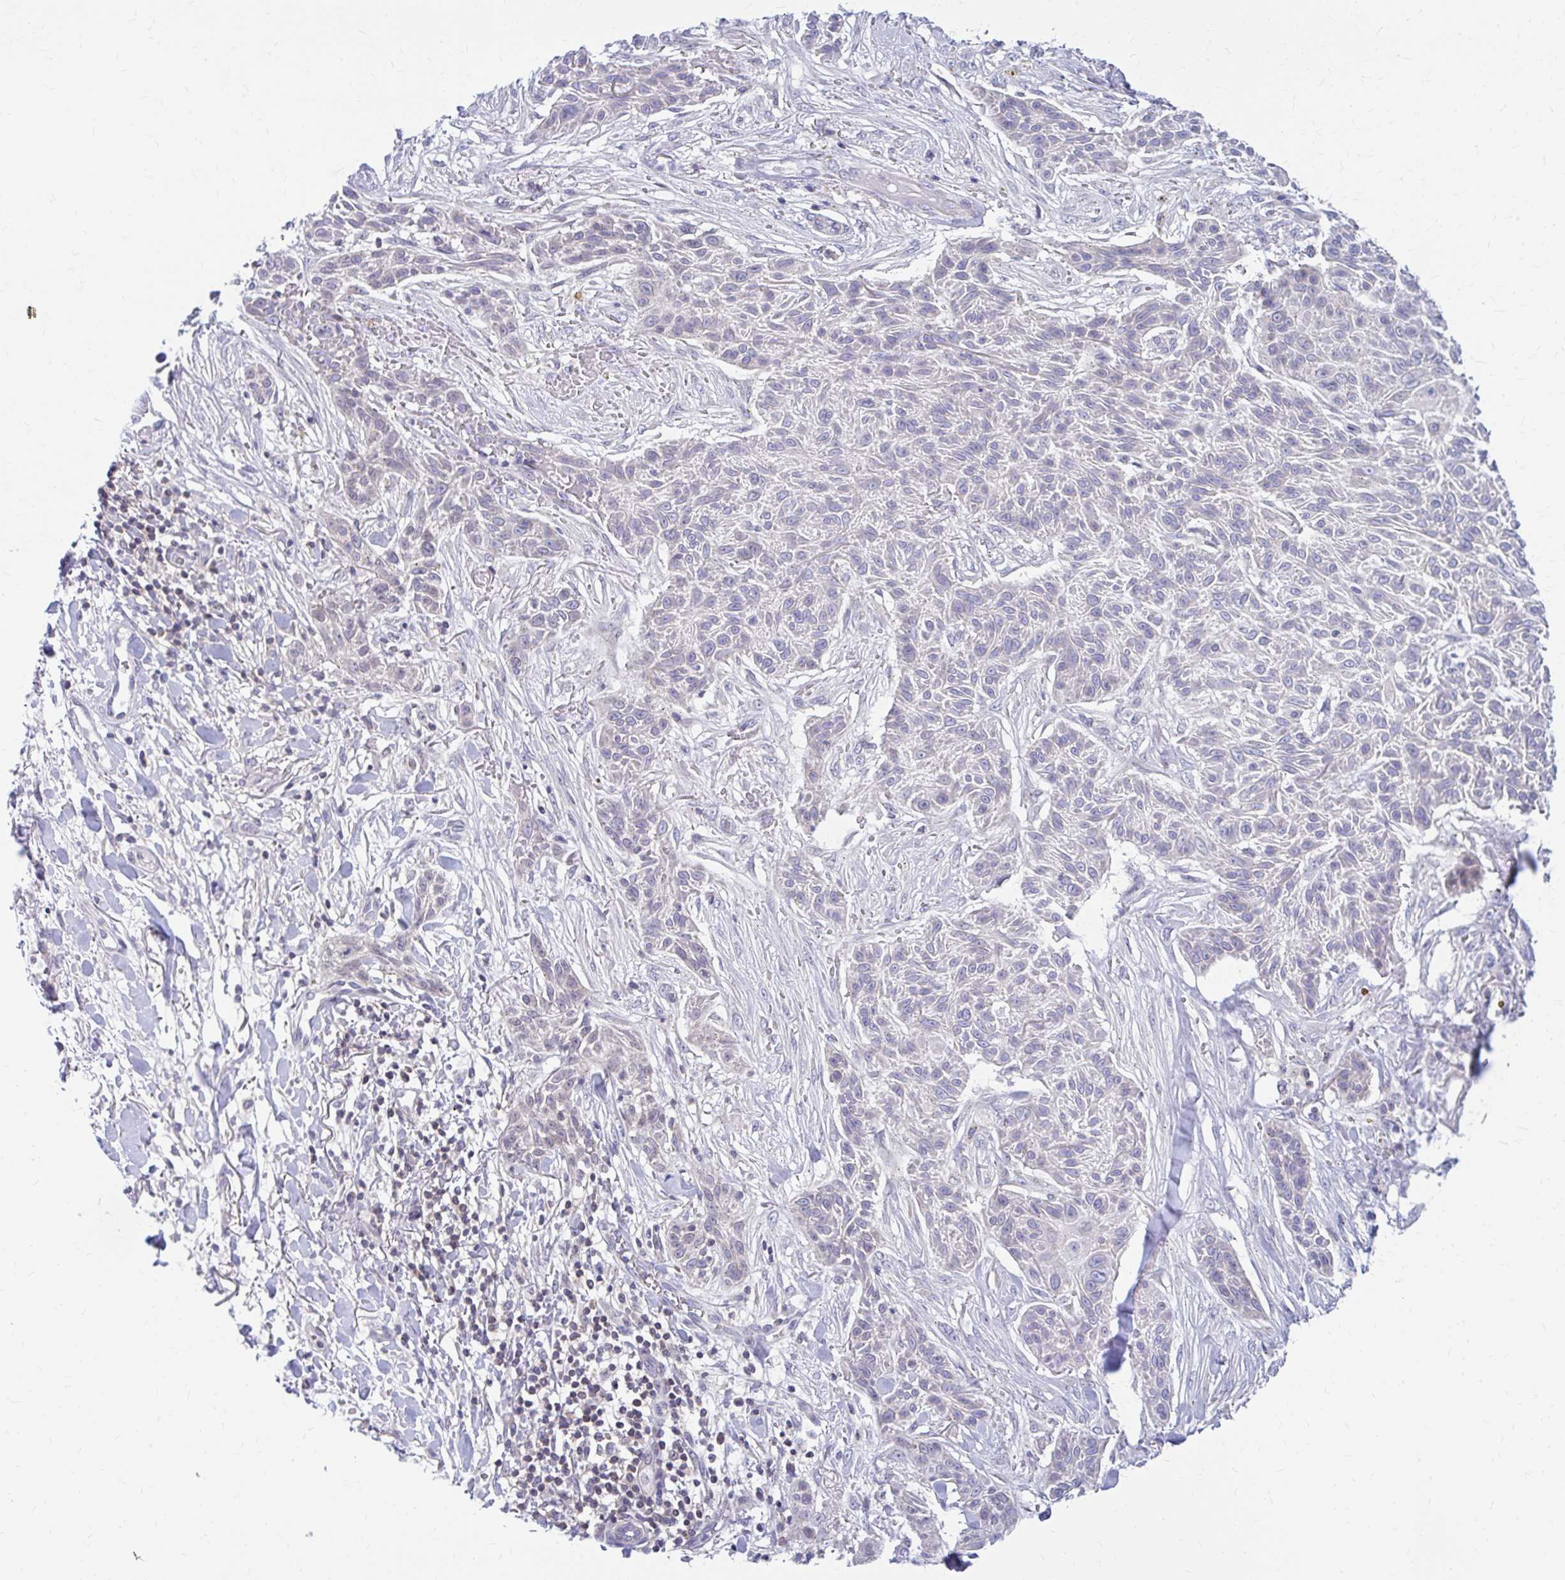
{"staining": {"intensity": "negative", "quantity": "none", "location": "none"}, "tissue": "skin cancer", "cell_type": "Tumor cells", "image_type": "cancer", "snomed": [{"axis": "morphology", "description": "Squamous cell carcinoma, NOS"}, {"axis": "topography", "description": "Skin"}], "caption": "Human skin cancer stained for a protein using immunohistochemistry (IHC) shows no staining in tumor cells.", "gene": "RADIL", "patient": {"sex": "male", "age": 86}}